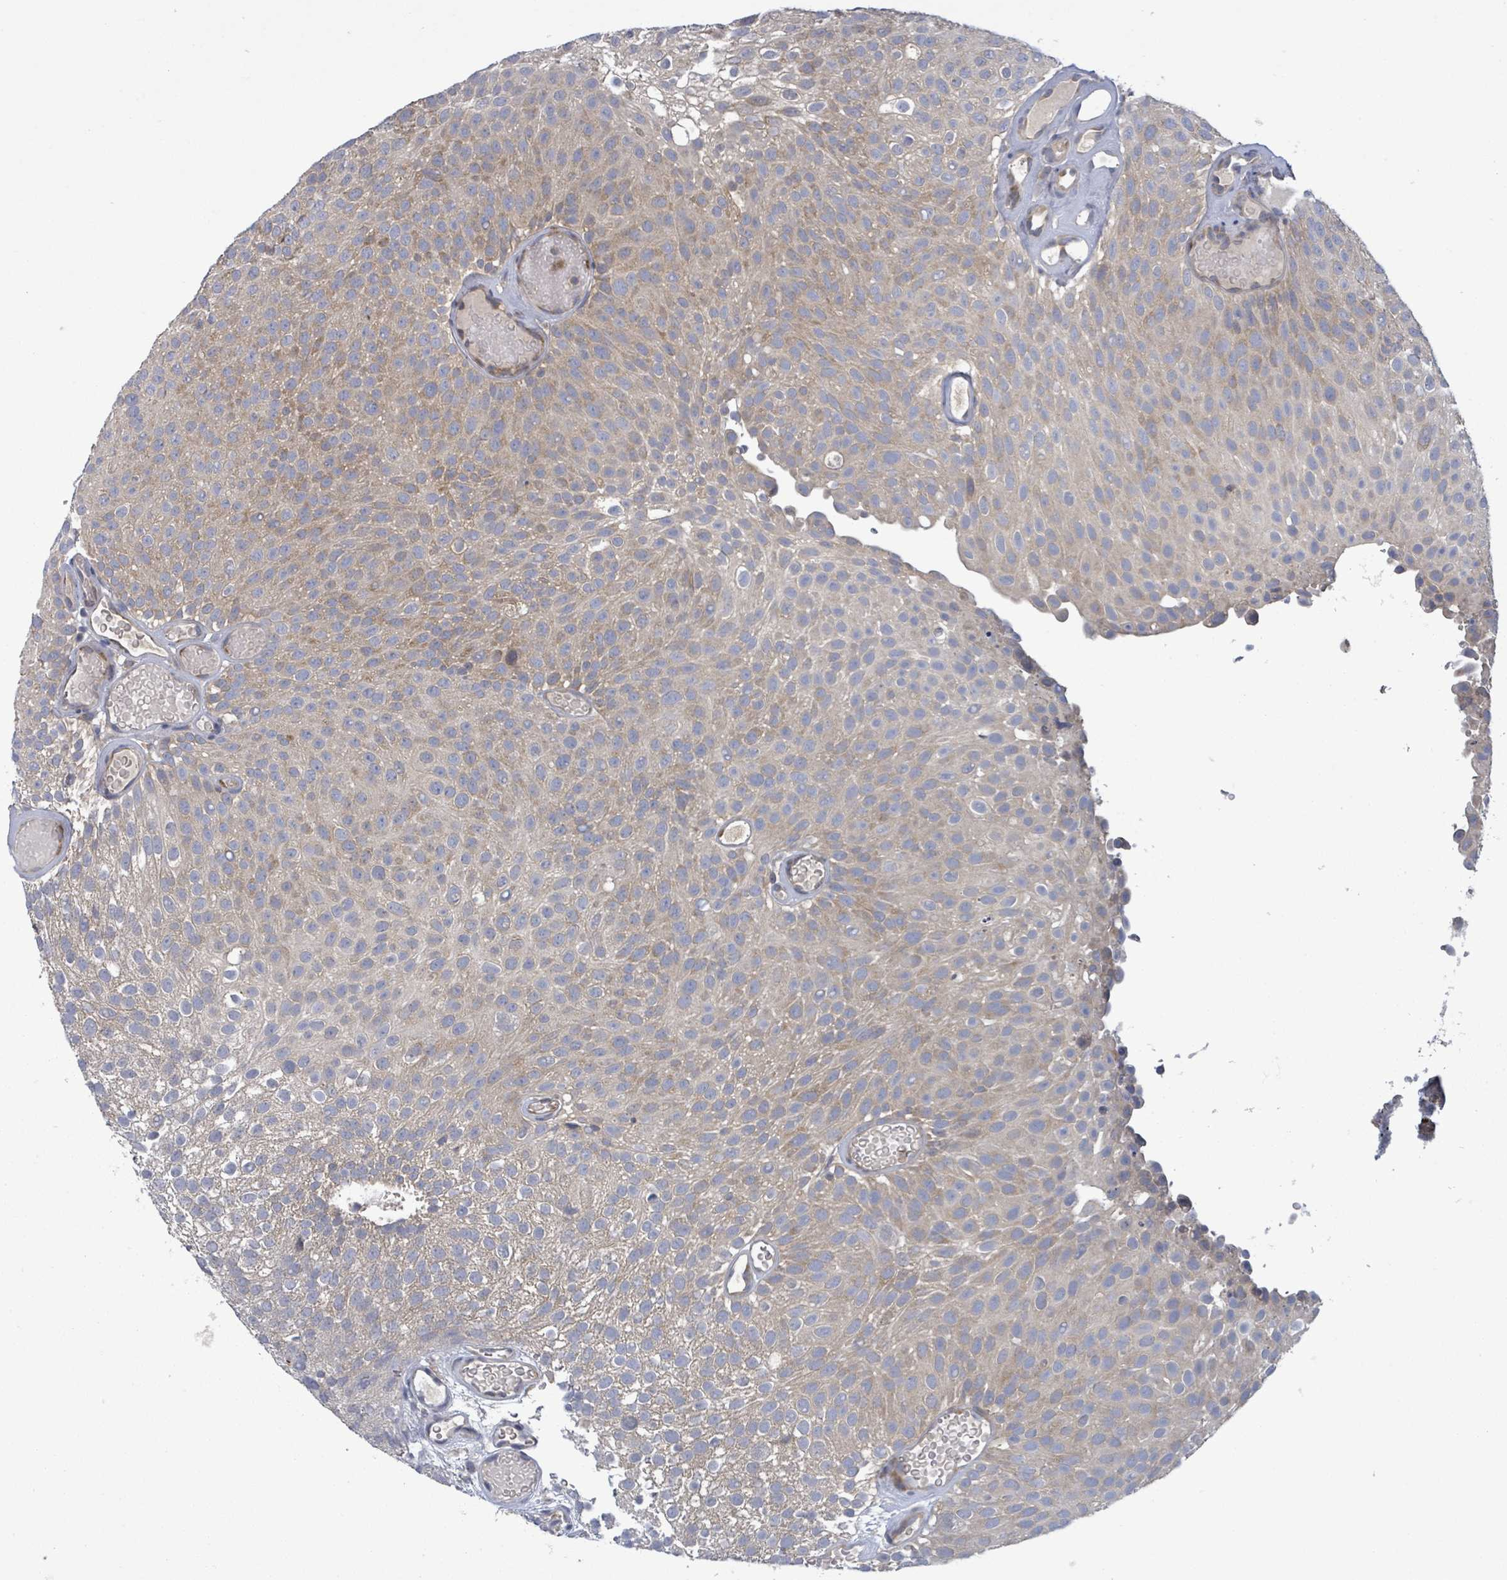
{"staining": {"intensity": "weak", "quantity": "25%-75%", "location": "cytoplasmic/membranous"}, "tissue": "urothelial cancer", "cell_type": "Tumor cells", "image_type": "cancer", "snomed": [{"axis": "morphology", "description": "Urothelial carcinoma, Low grade"}, {"axis": "topography", "description": "Urinary bladder"}], "caption": "Immunohistochemical staining of human low-grade urothelial carcinoma reveals low levels of weak cytoplasmic/membranous staining in about 25%-75% of tumor cells. The staining is performed using DAB (3,3'-diaminobenzidine) brown chromogen to label protein expression. The nuclei are counter-stained blue using hematoxylin.", "gene": "SERPINE3", "patient": {"sex": "male", "age": 78}}